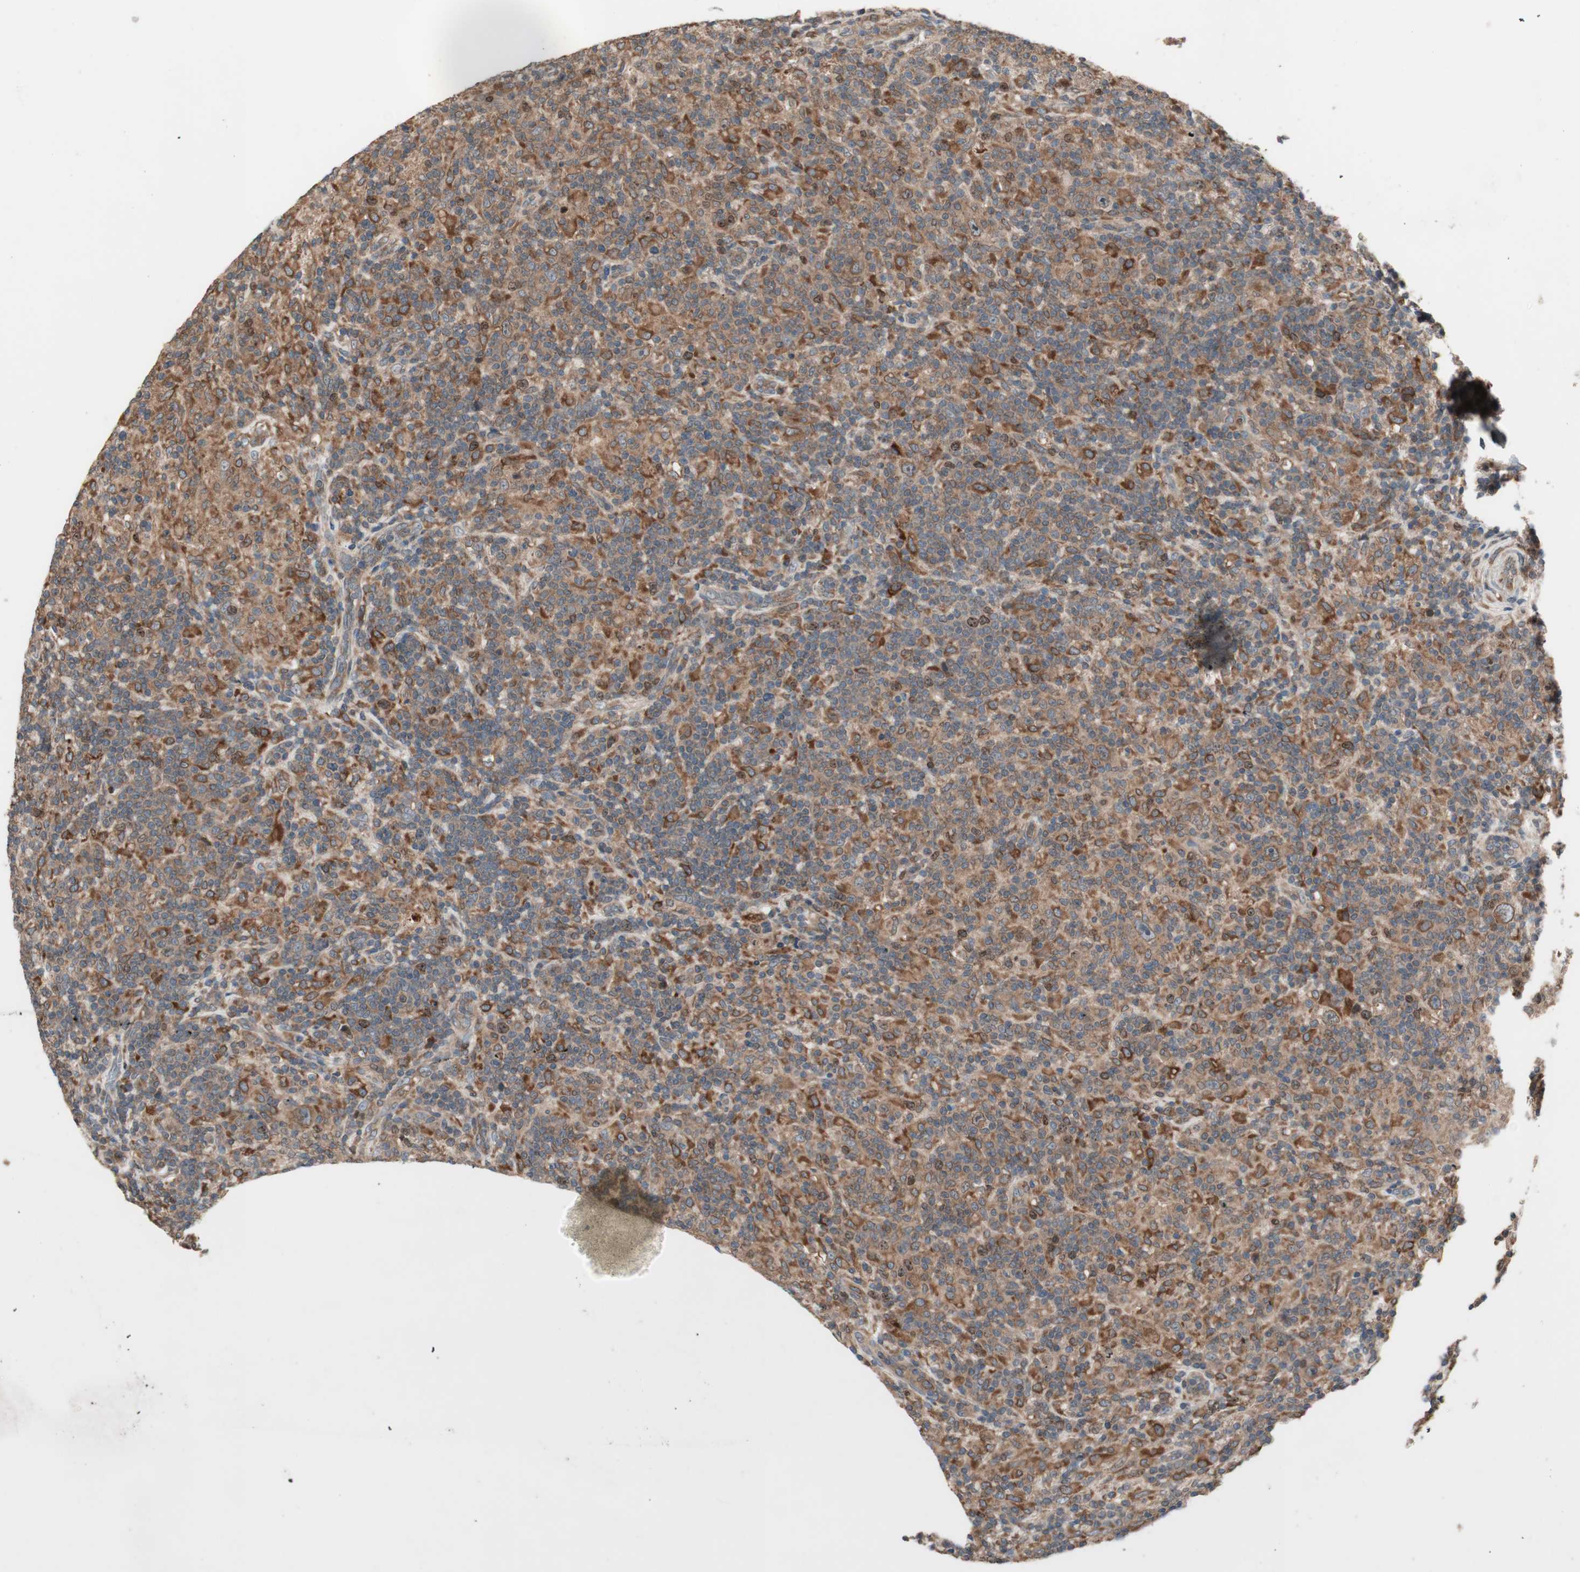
{"staining": {"intensity": "moderate", "quantity": ">75%", "location": "cytoplasmic/membranous"}, "tissue": "lymphoma", "cell_type": "Tumor cells", "image_type": "cancer", "snomed": [{"axis": "morphology", "description": "Hodgkin's disease, NOS"}, {"axis": "topography", "description": "Lymph node"}], "caption": "Moderate cytoplasmic/membranous staining is seen in approximately >75% of tumor cells in Hodgkin's disease. The staining was performed using DAB (3,3'-diaminobenzidine) to visualize the protein expression in brown, while the nuclei were stained in blue with hematoxylin (Magnification: 20x).", "gene": "ATP6AP2", "patient": {"sex": "male", "age": 70}}